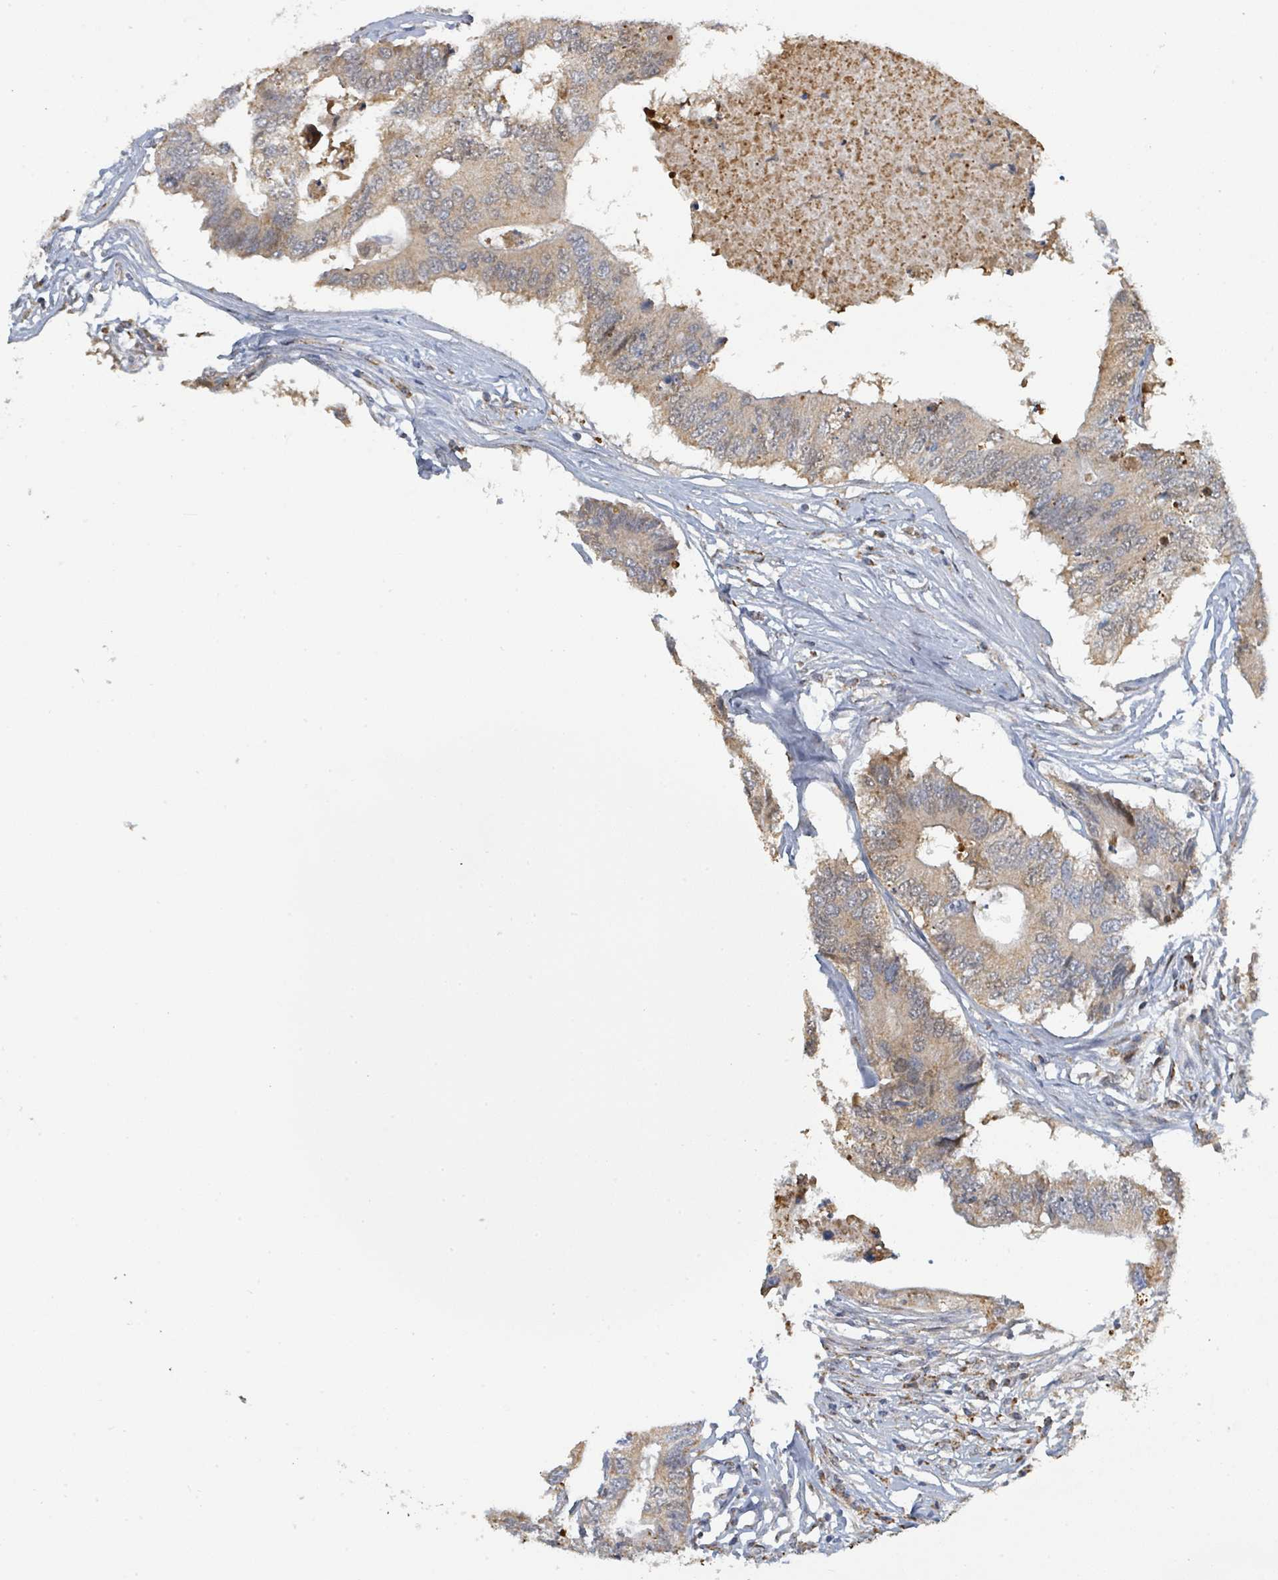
{"staining": {"intensity": "weak", "quantity": "<25%", "location": "cytoplasmic/membranous"}, "tissue": "colorectal cancer", "cell_type": "Tumor cells", "image_type": "cancer", "snomed": [{"axis": "morphology", "description": "Adenocarcinoma, NOS"}, {"axis": "topography", "description": "Colon"}], "caption": "Immunohistochemistry histopathology image of colorectal adenocarcinoma stained for a protein (brown), which shows no positivity in tumor cells. Brightfield microscopy of immunohistochemistry stained with DAB (3,3'-diaminobenzidine) (brown) and hematoxylin (blue), captured at high magnification.", "gene": "PSMB7", "patient": {"sex": "male", "age": 71}}